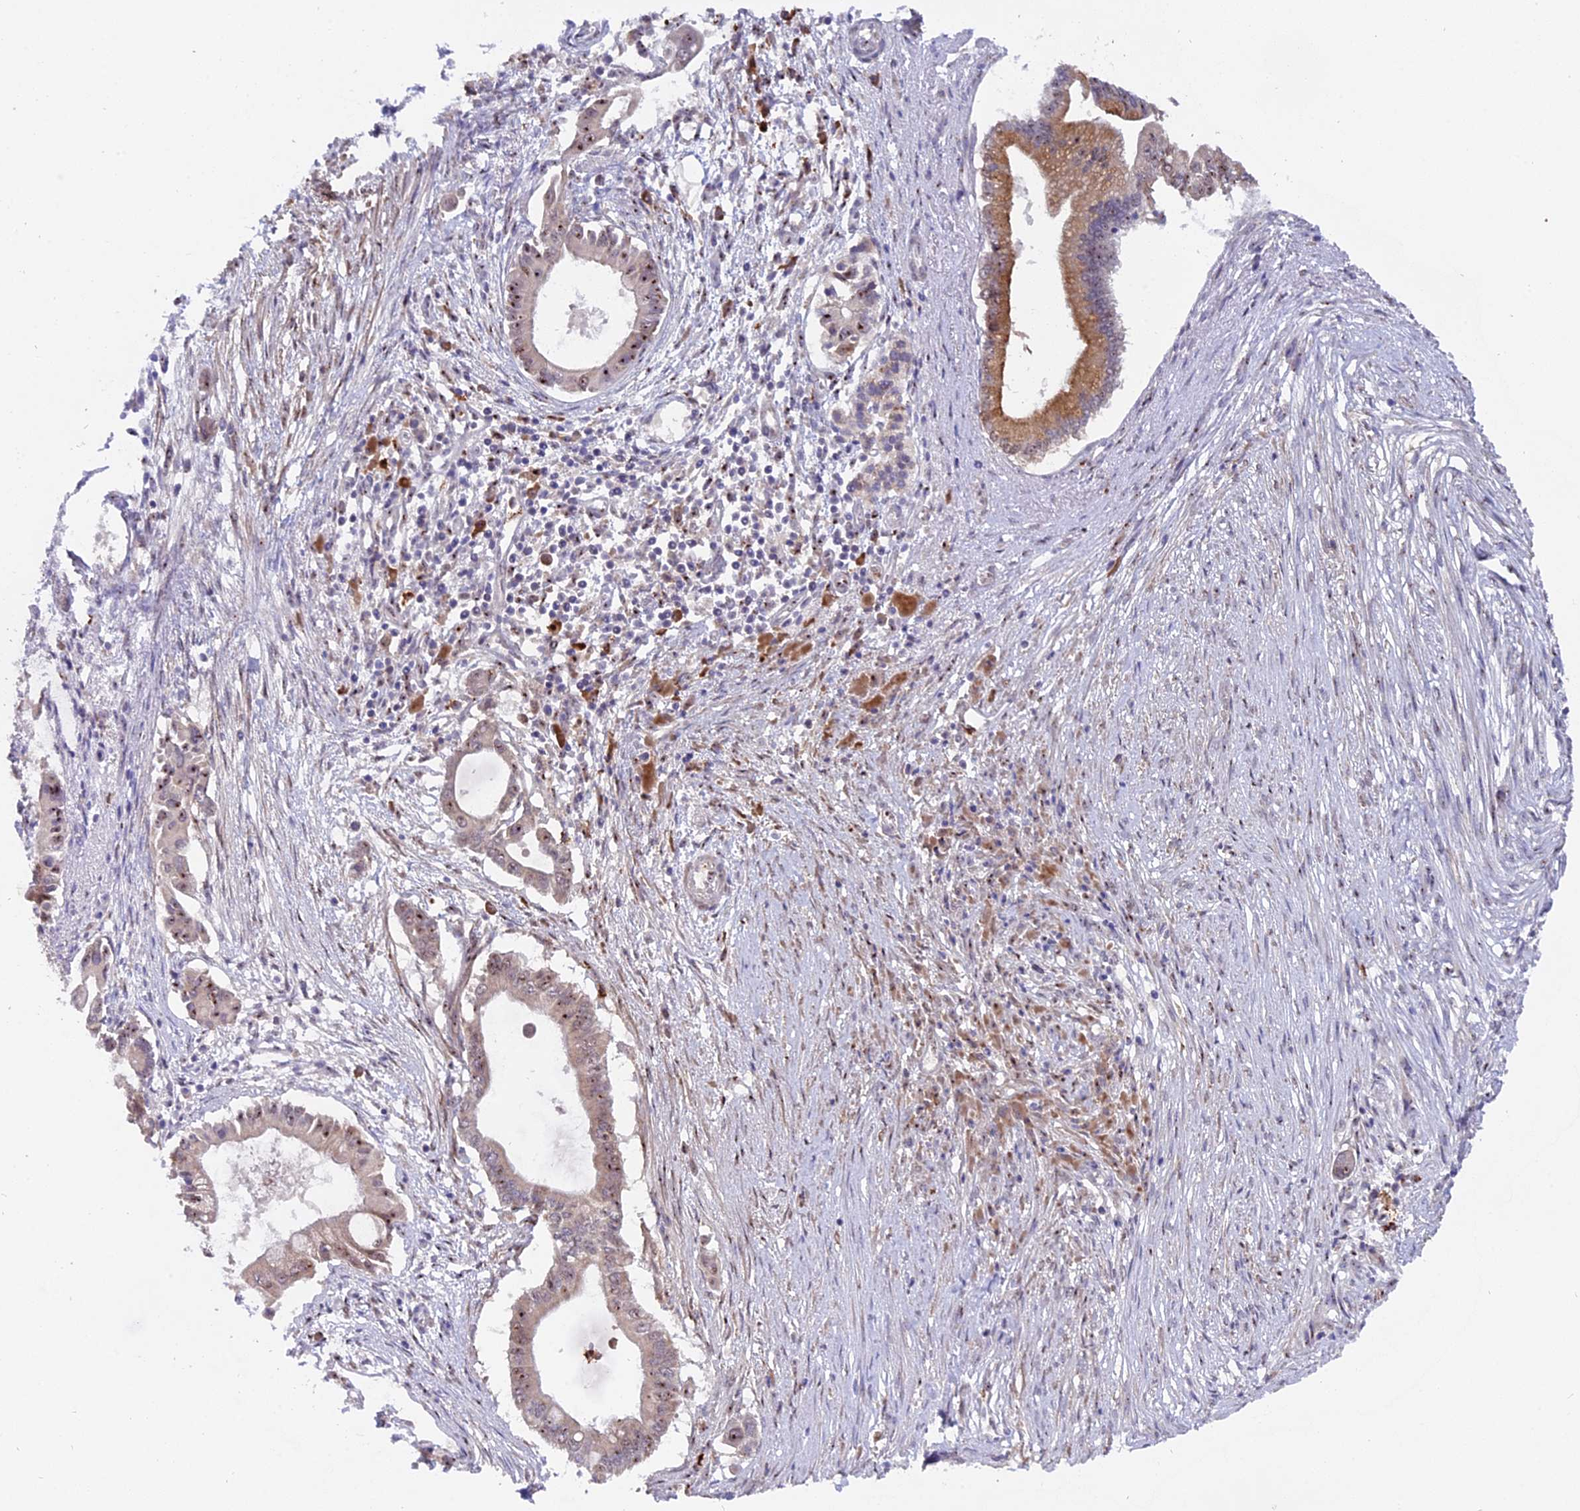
{"staining": {"intensity": "moderate", "quantity": "25%-75%", "location": "cytoplasmic/membranous,nuclear"}, "tissue": "pancreatic cancer", "cell_type": "Tumor cells", "image_type": "cancer", "snomed": [{"axis": "morphology", "description": "Adenocarcinoma, NOS"}, {"axis": "topography", "description": "Pancreas"}], "caption": "Tumor cells exhibit moderate cytoplasmic/membranous and nuclear positivity in about 25%-75% of cells in pancreatic cancer (adenocarcinoma). The protein of interest is shown in brown color, while the nuclei are stained blue.", "gene": "FAM118B", "patient": {"sex": "male", "age": 68}}